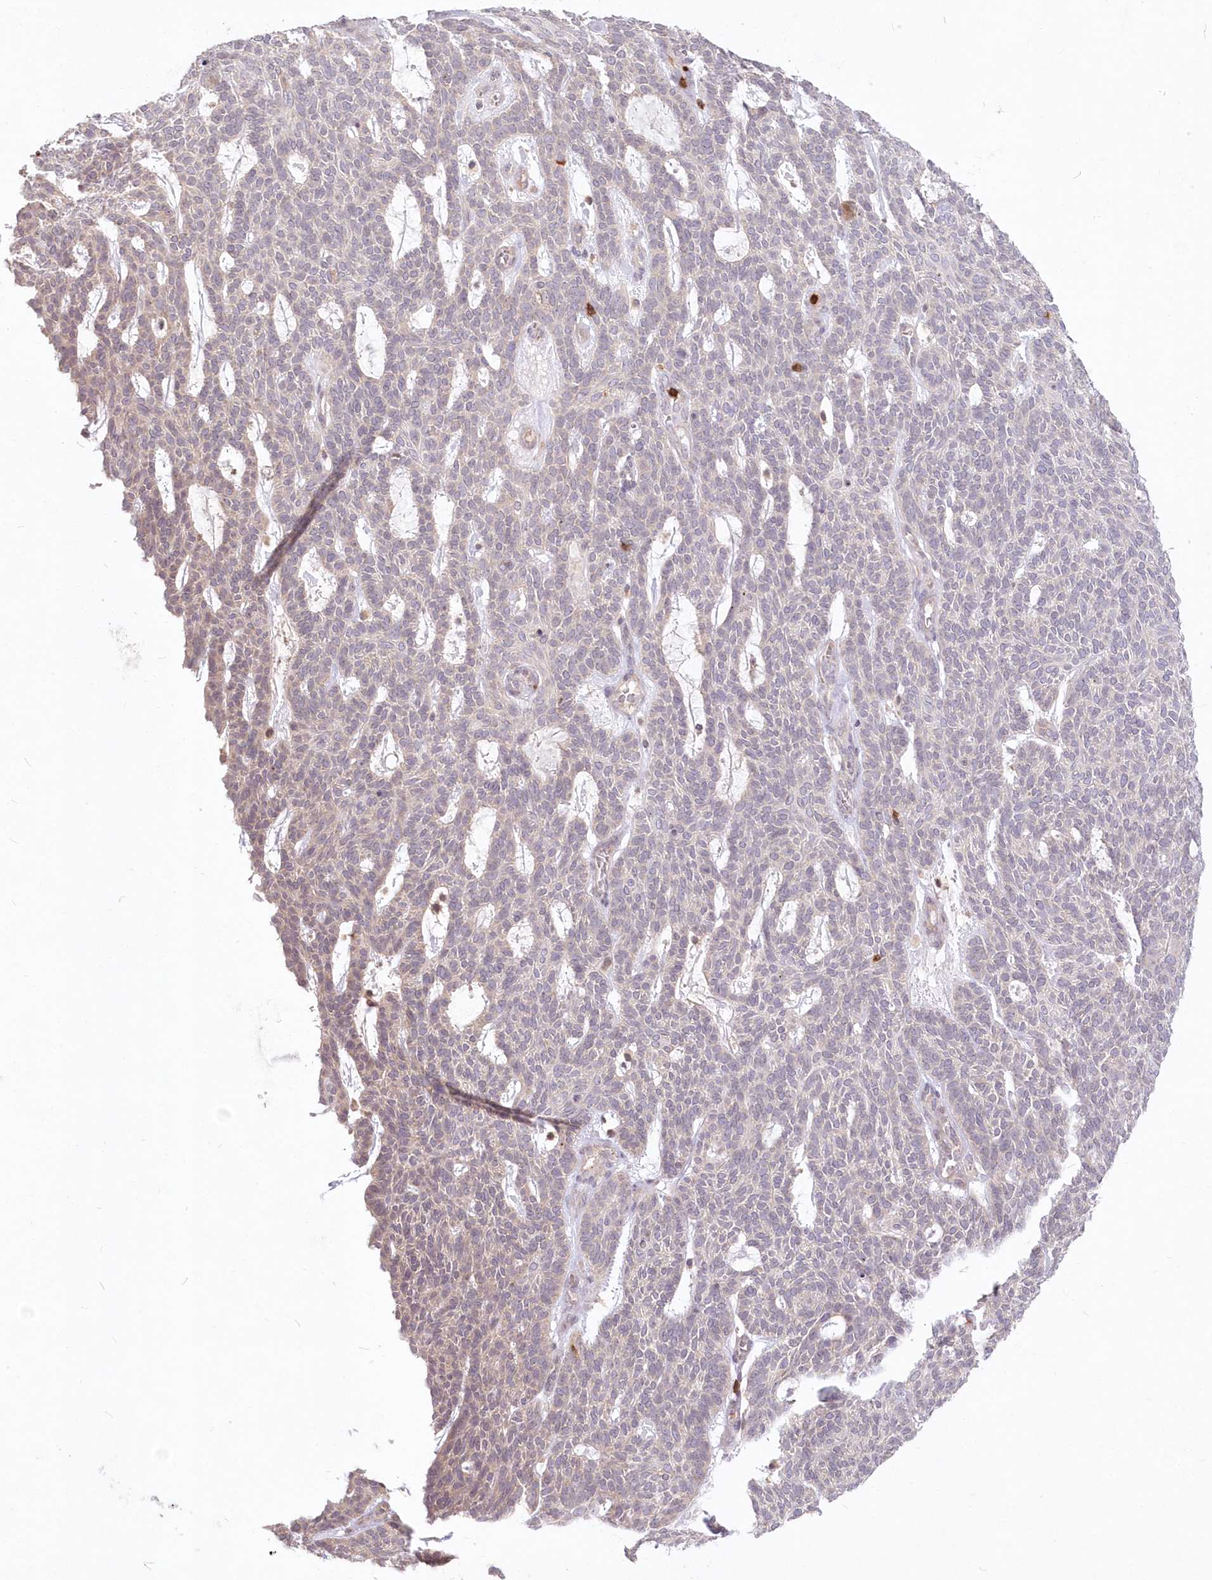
{"staining": {"intensity": "negative", "quantity": "none", "location": "none"}, "tissue": "skin cancer", "cell_type": "Tumor cells", "image_type": "cancer", "snomed": [{"axis": "morphology", "description": "Squamous cell carcinoma, NOS"}, {"axis": "topography", "description": "Skin"}], "caption": "A high-resolution photomicrograph shows immunohistochemistry (IHC) staining of squamous cell carcinoma (skin), which exhibits no significant expression in tumor cells.", "gene": "MTMR3", "patient": {"sex": "female", "age": 90}}